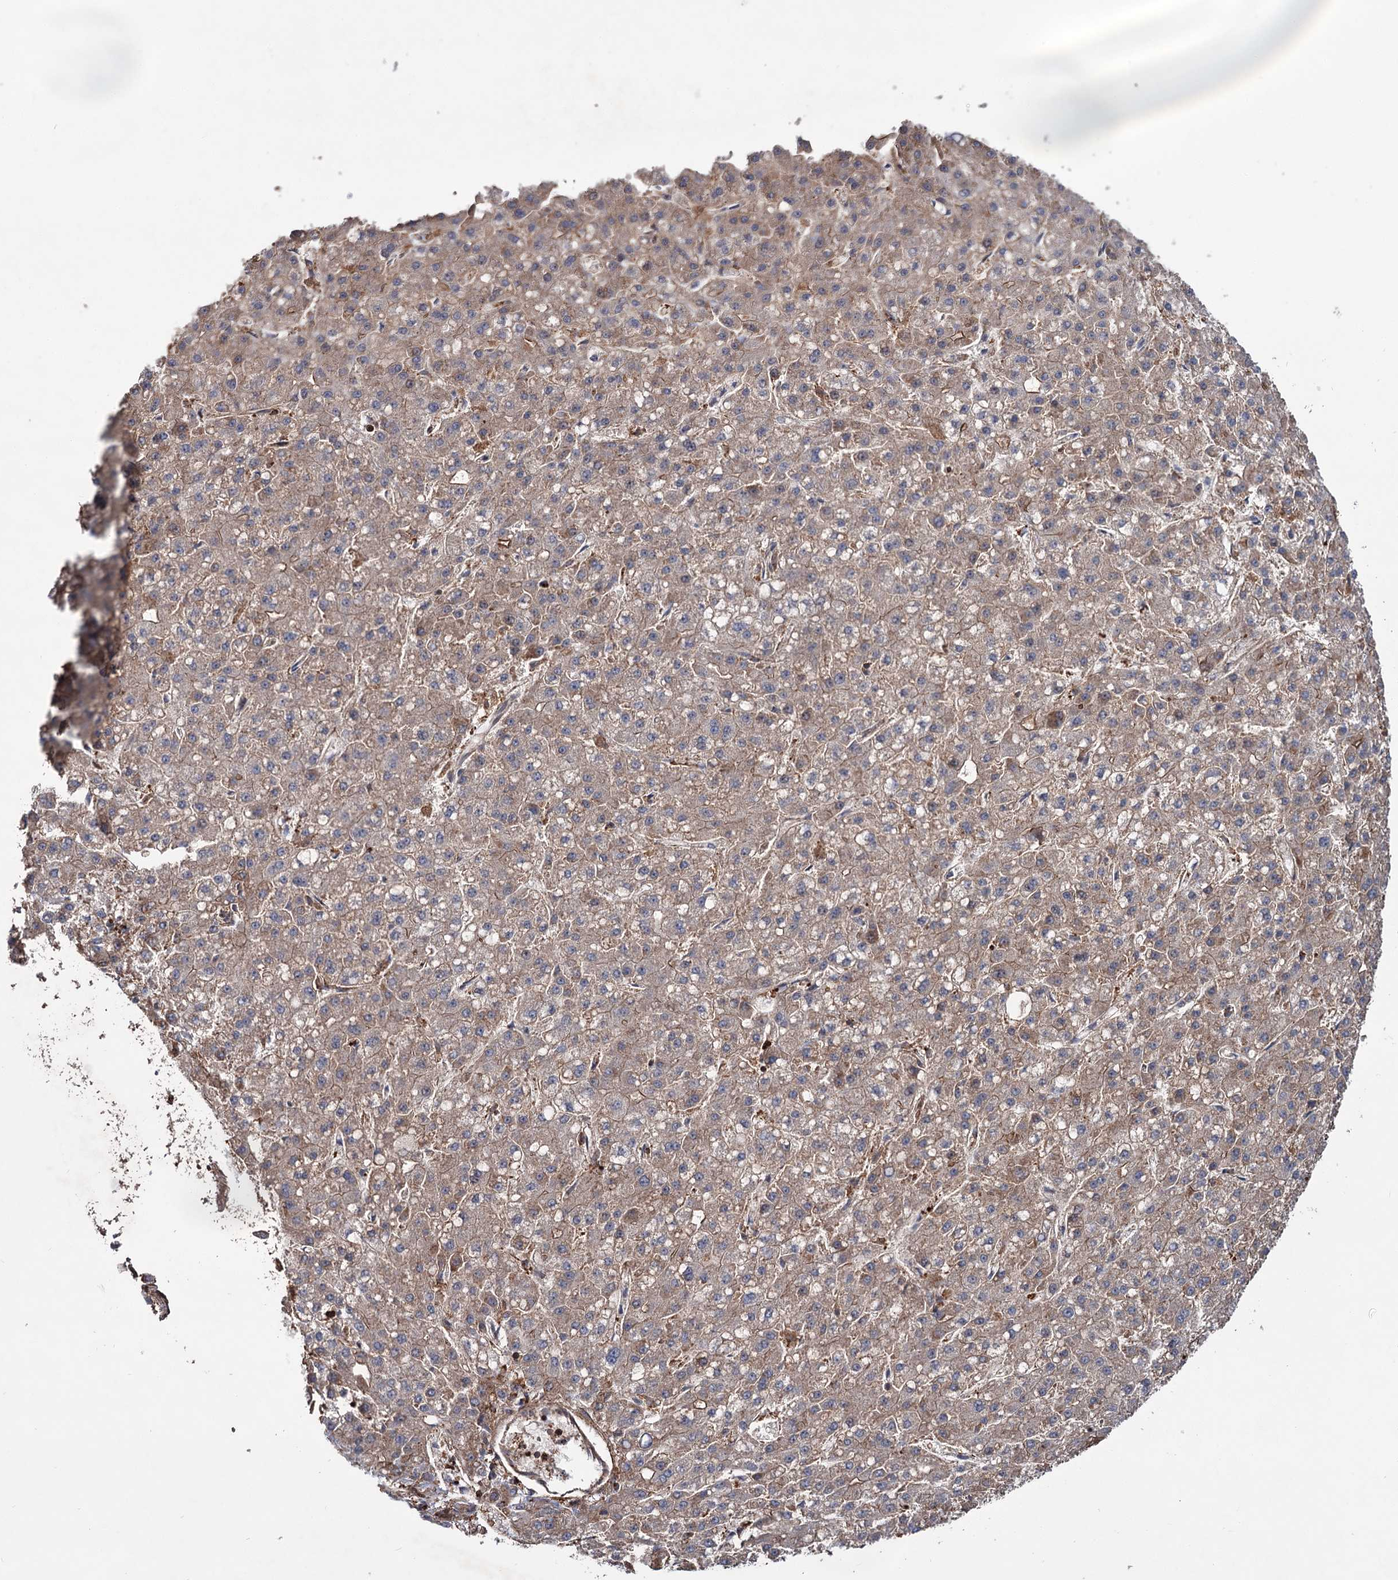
{"staining": {"intensity": "moderate", "quantity": ">75%", "location": "cytoplasmic/membranous"}, "tissue": "liver cancer", "cell_type": "Tumor cells", "image_type": "cancer", "snomed": [{"axis": "morphology", "description": "Carcinoma, Hepatocellular, NOS"}, {"axis": "topography", "description": "Liver"}], "caption": "A micrograph of human liver cancer (hepatocellular carcinoma) stained for a protein displays moderate cytoplasmic/membranous brown staining in tumor cells.", "gene": "GRIP1", "patient": {"sex": "male", "age": 67}}